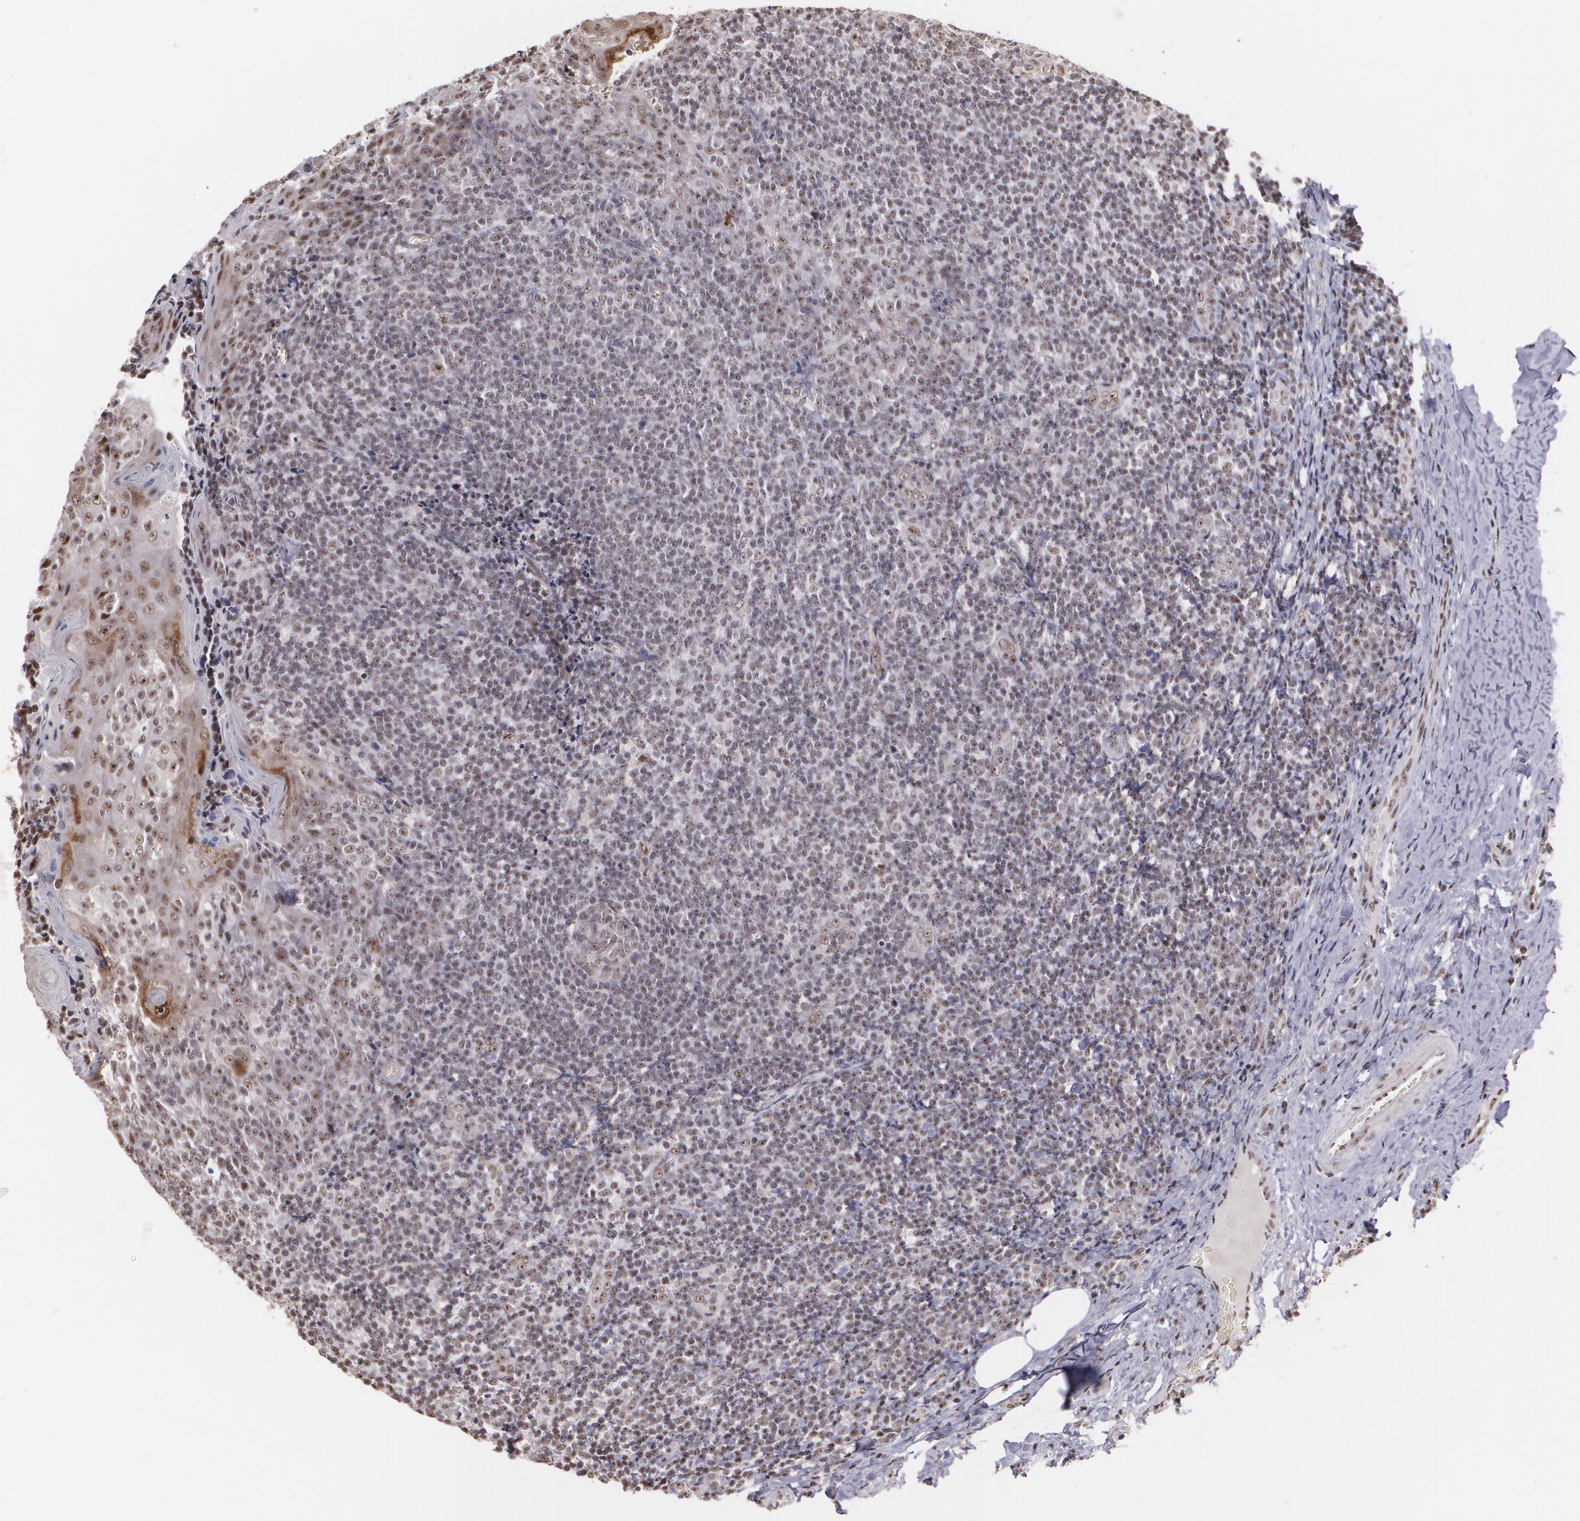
{"staining": {"intensity": "weak", "quantity": ">75%", "location": "cytoplasmic/membranous"}, "tissue": "tonsil", "cell_type": "Non-germinal center cells", "image_type": "normal", "snomed": [{"axis": "morphology", "description": "Normal tissue, NOS"}, {"axis": "topography", "description": "Tonsil"}], "caption": "IHC micrograph of benign tonsil stained for a protein (brown), which exhibits low levels of weak cytoplasmic/membranous staining in about >75% of non-germinal center cells.", "gene": "C6orf15", "patient": {"sex": "male", "age": 31}}